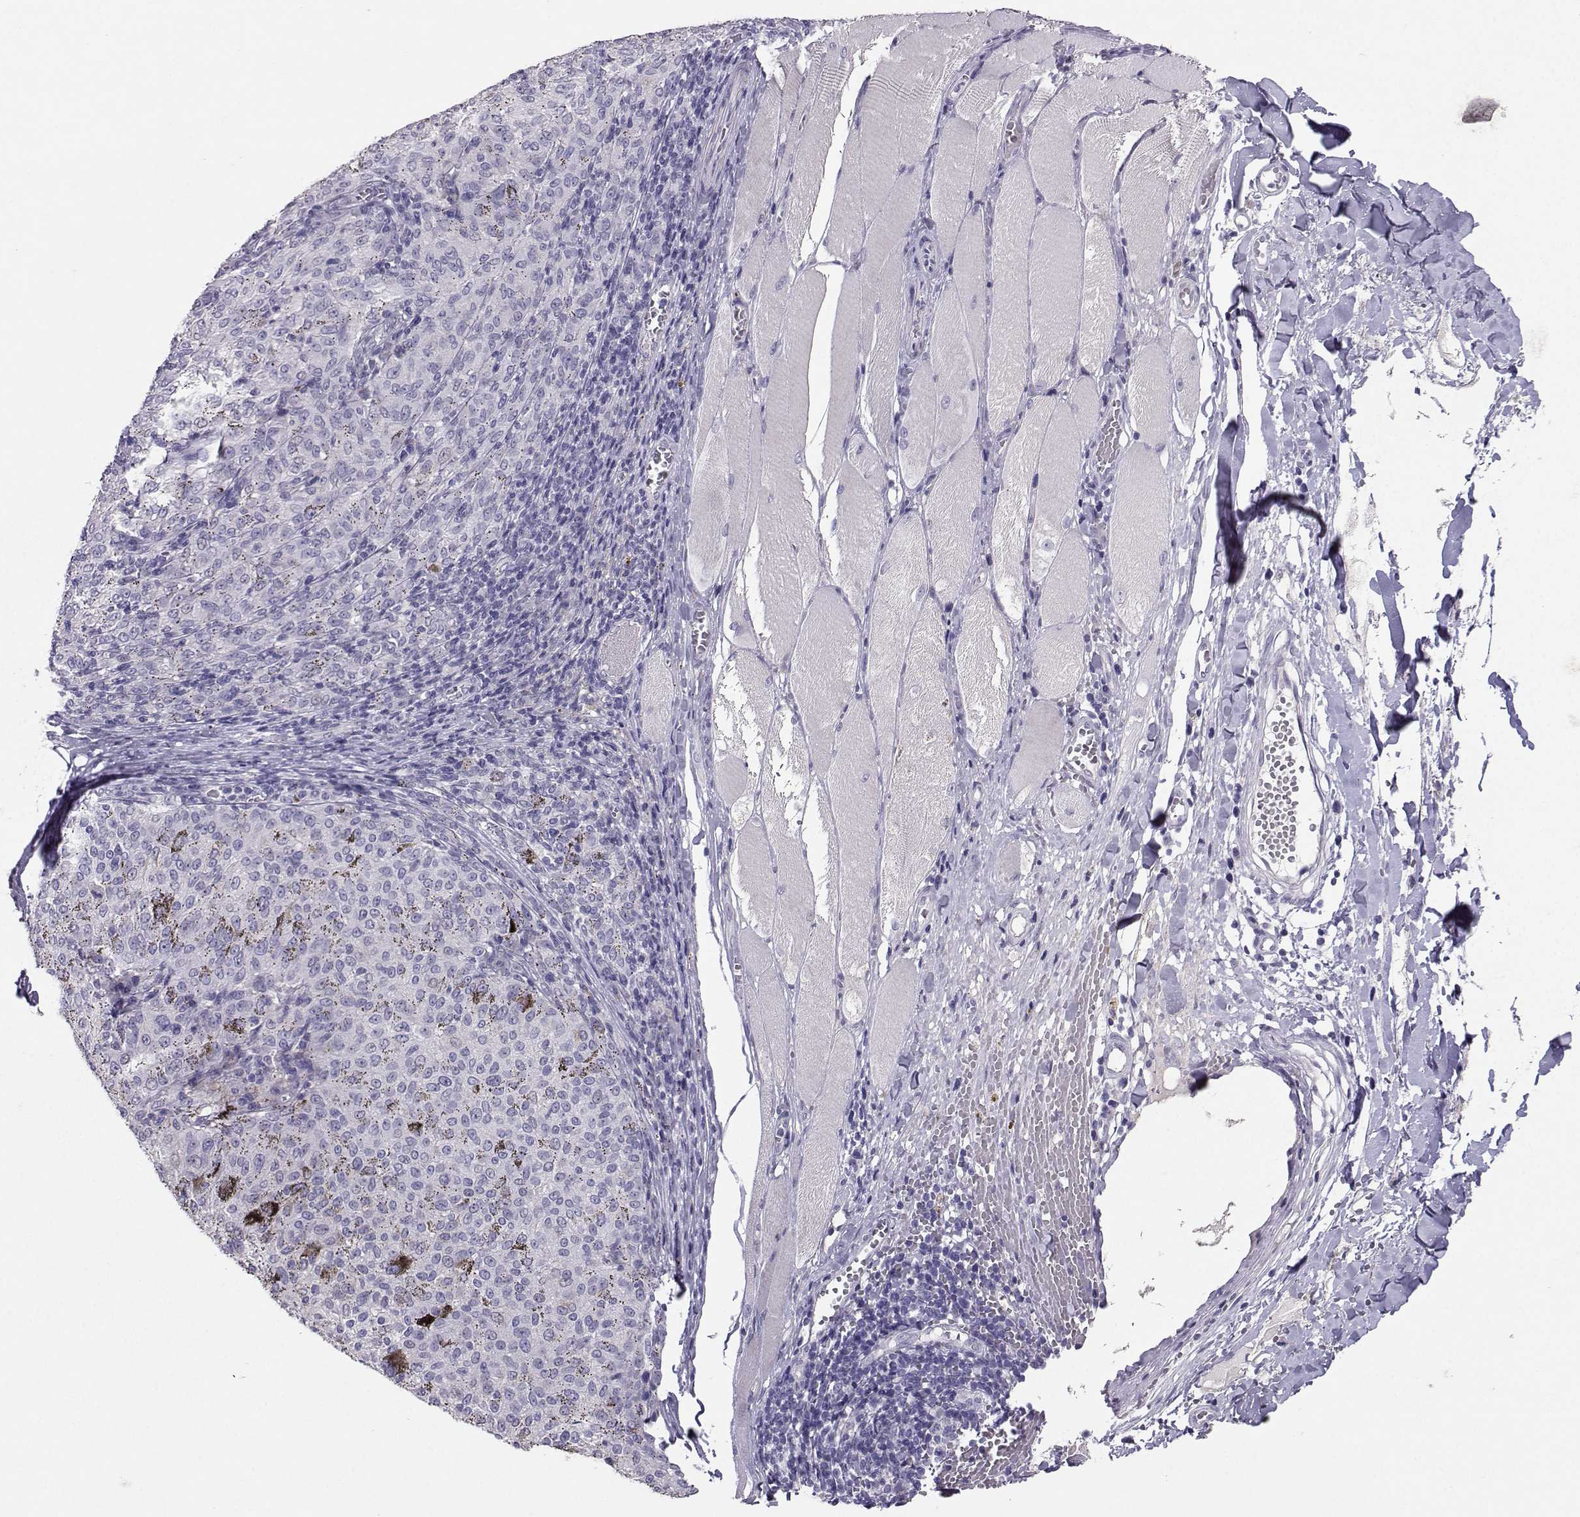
{"staining": {"intensity": "negative", "quantity": "none", "location": "none"}, "tissue": "melanoma", "cell_type": "Tumor cells", "image_type": "cancer", "snomed": [{"axis": "morphology", "description": "Malignant melanoma, NOS"}, {"axis": "topography", "description": "Skin"}], "caption": "Malignant melanoma stained for a protein using immunohistochemistry (IHC) displays no staining tumor cells.", "gene": "CARTPT", "patient": {"sex": "female", "age": 72}}